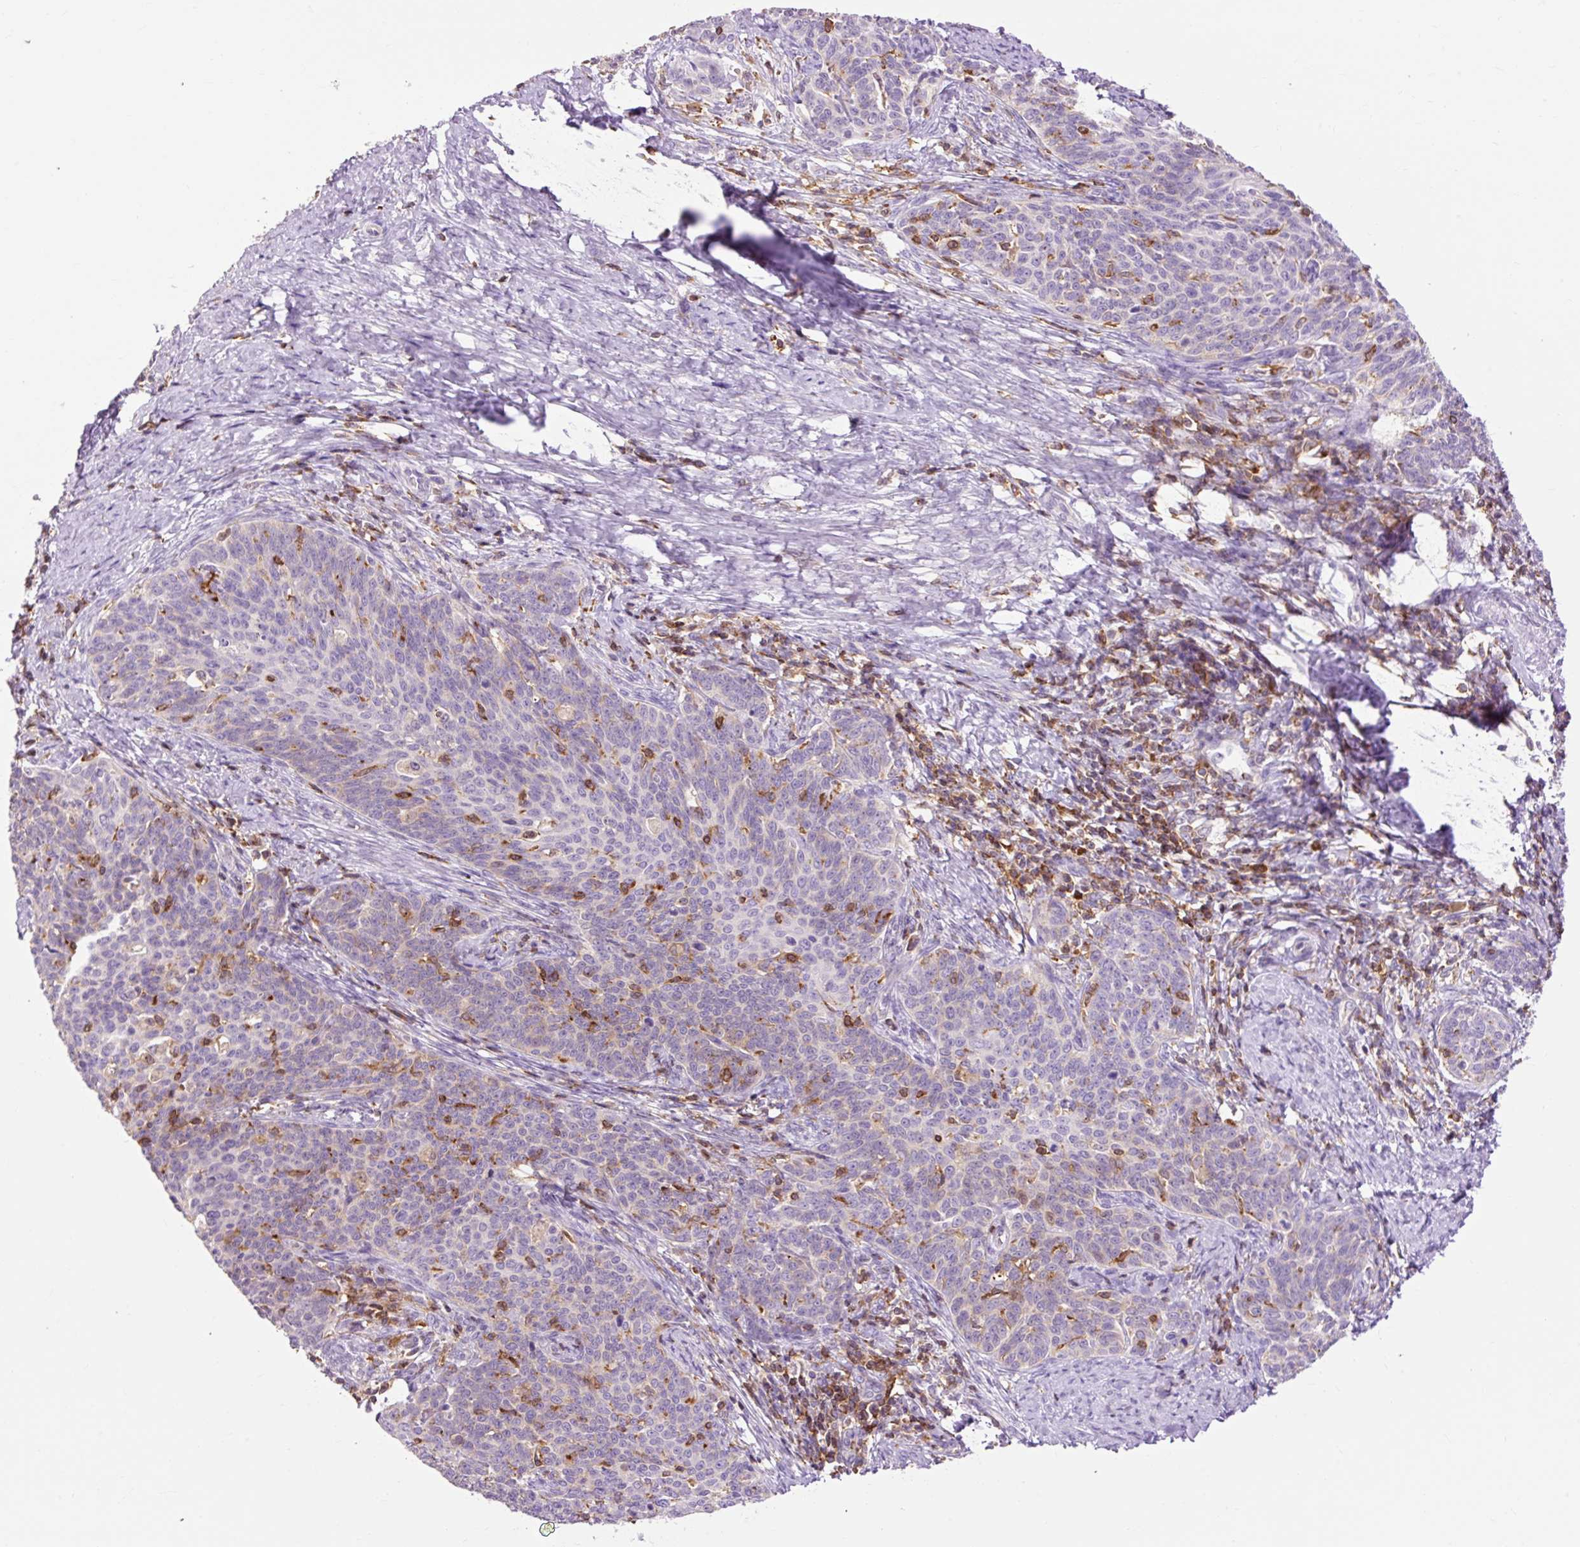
{"staining": {"intensity": "negative", "quantity": "none", "location": "none"}, "tissue": "cervical cancer", "cell_type": "Tumor cells", "image_type": "cancer", "snomed": [{"axis": "morphology", "description": "Squamous cell carcinoma, NOS"}, {"axis": "topography", "description": "Cervix"}], "caption": "An IHC histopathology image of cervical cancer (squamous cell carcinoma) is shown. There is no staining in tumor cells of cervical cancer (squamous cell carcinoma).", "gene": "CD83", "patient": {"sex": "female", "age": 39}}